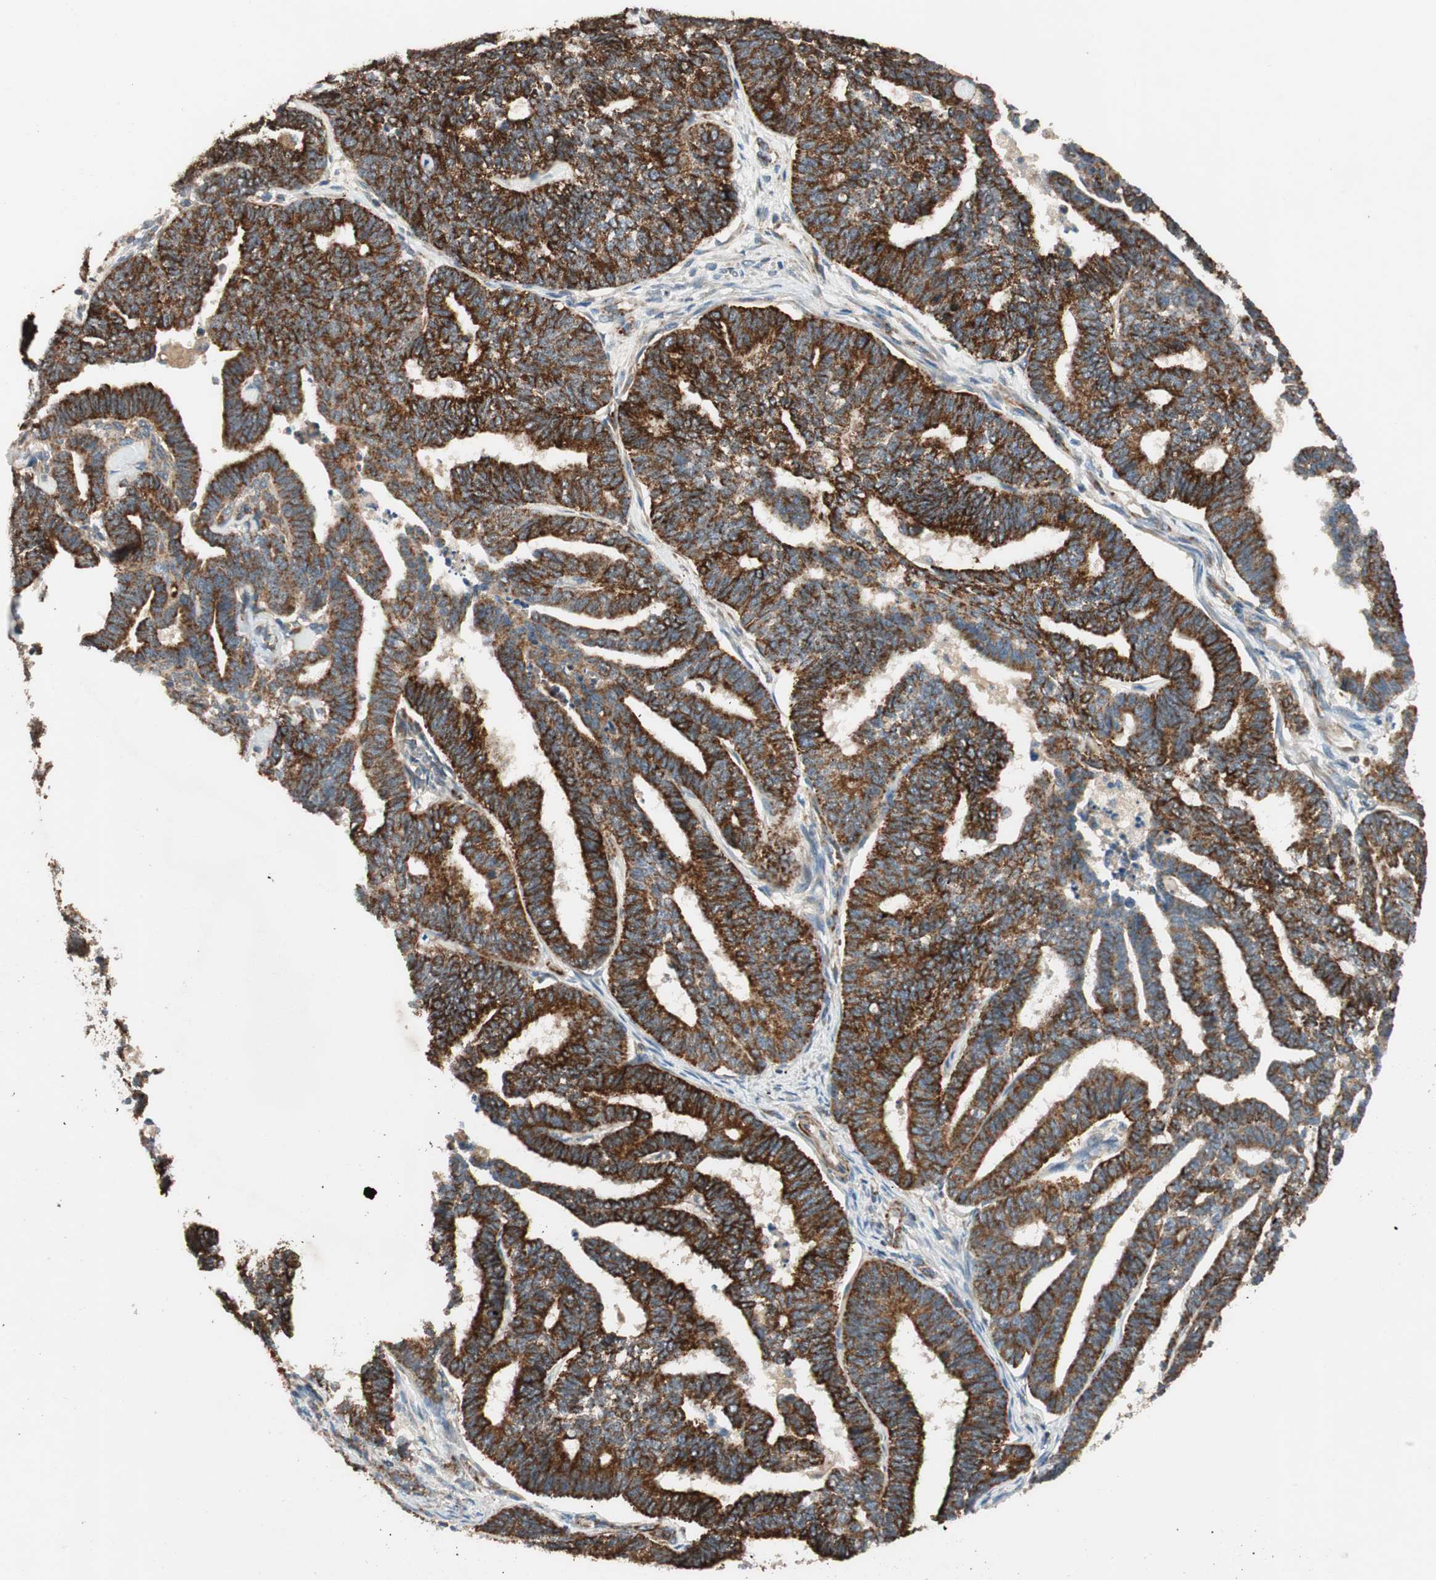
{"staining": {"intensity": "strong", "quantity": ">75%", "location": "cytoplasmic/membranous"}, "tissue": "endometrial cancer", "cell_type": "Tumor cells", "image_type": "cancer", "snomed": [{"axis": "morphology", "description": "Adenocarcinoma, NOS"}, {"axis": "topography", "description": "Endometrium"}], "caption": "A high-resolution micrograph shows IHC staining of endometrial cancer (adenocarcinoma), which displays strong cytoplasmic/membranous staining in about >75% of tumor cells.", "gene": "AKAP1", "patient": {"sex": "female", "age": 70}}